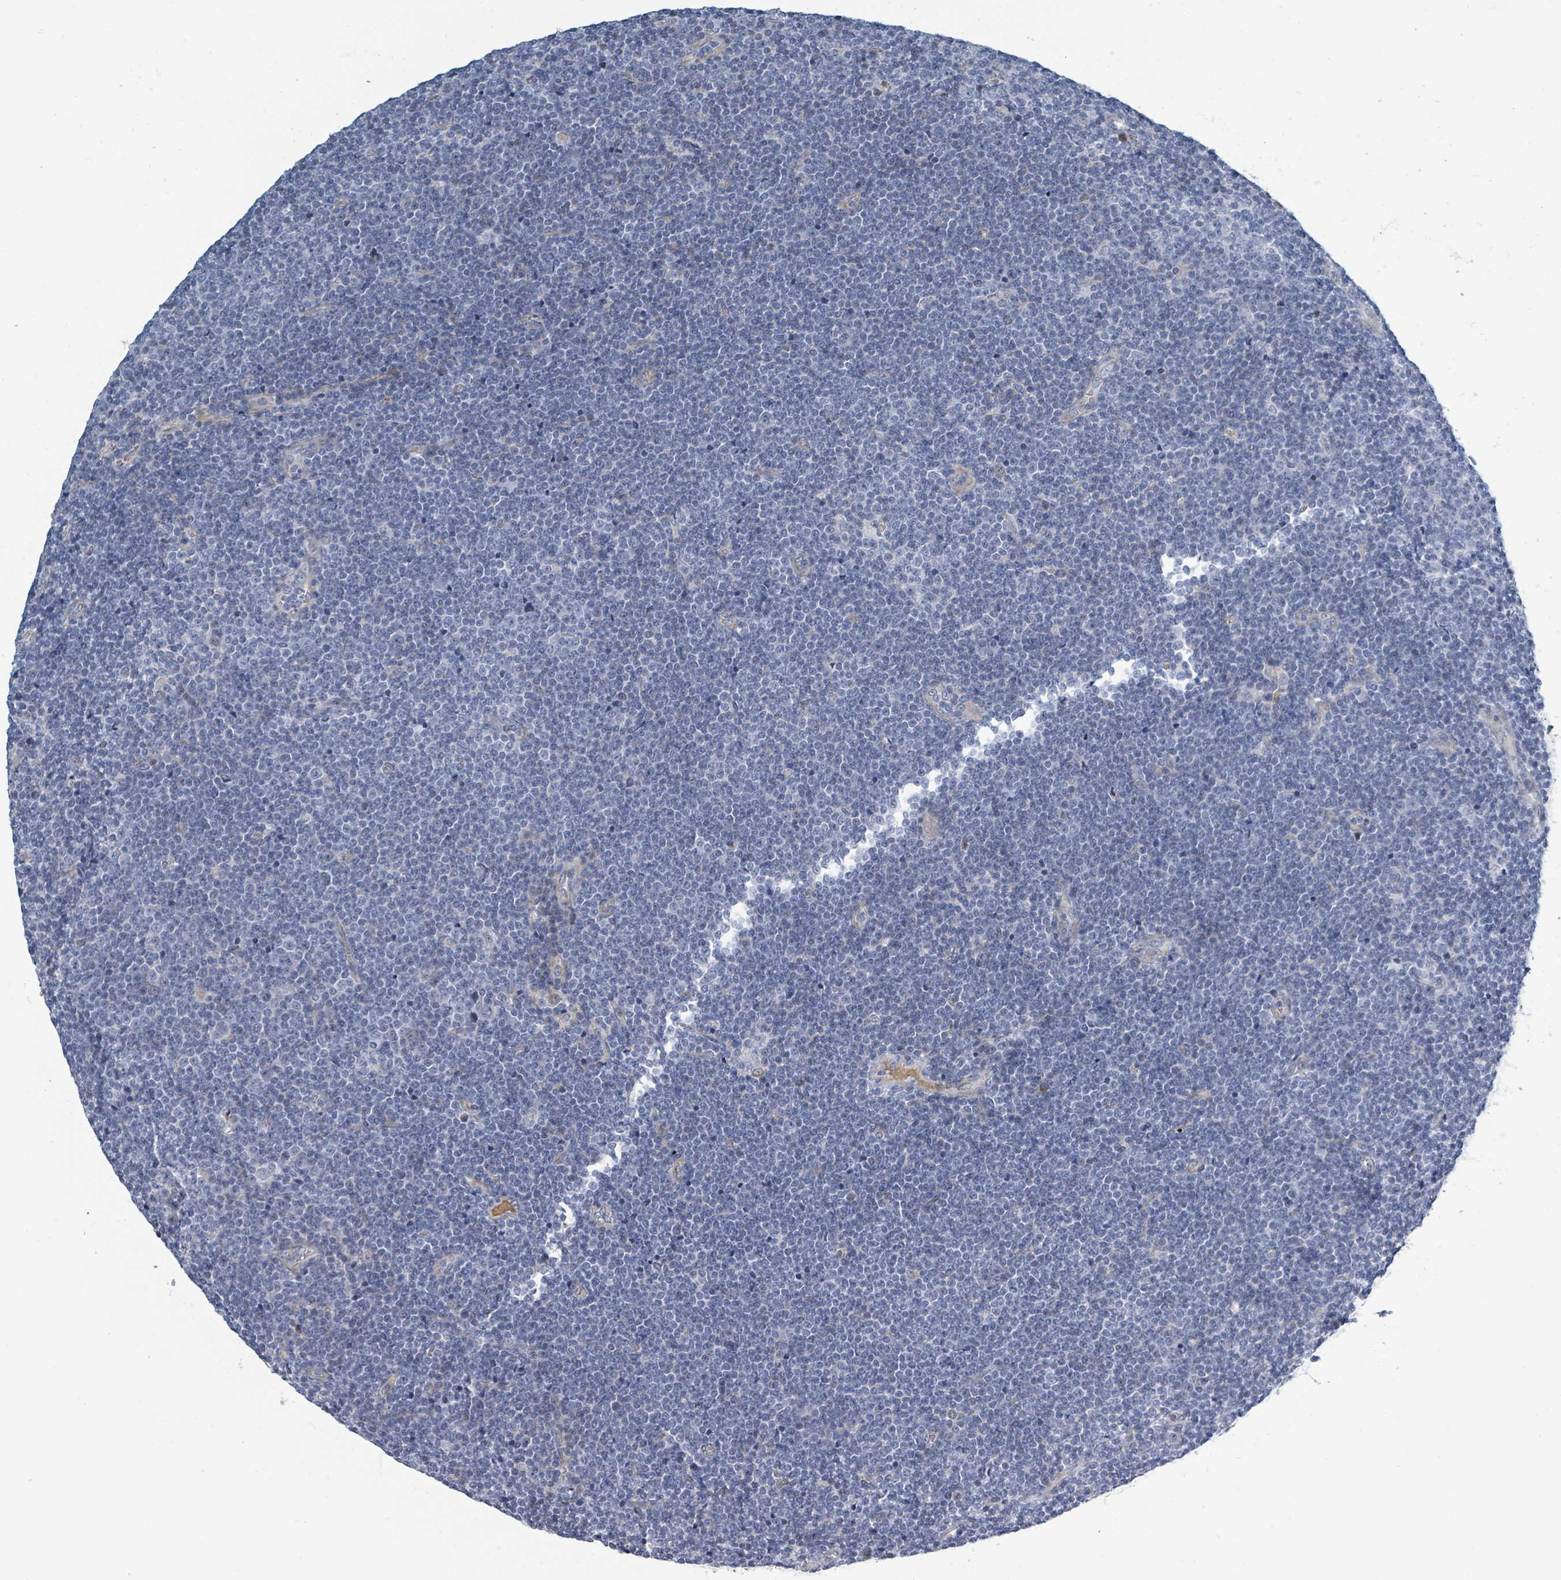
{"staining": {"intensity": "negative", "quantity": "none", "location": "none"}, "tissue": "lymphoma", "cell_type": "Tumor cells", "image_type": "cancer", "snomed": [{"axis": "morphology", "description": "Malignant lymphoma, non-Hodgkin's type, Low grade"}, {"axis": "topography", "description": "Lymph node"}], "caption": "Immunohistochemical staining of malignant lymphoma, non-Hodgkin's type (low-grade) shows no significant staining in tumor cells.", "gene": "RAB33B", "patient": {"sex": "male", "age": 48}}